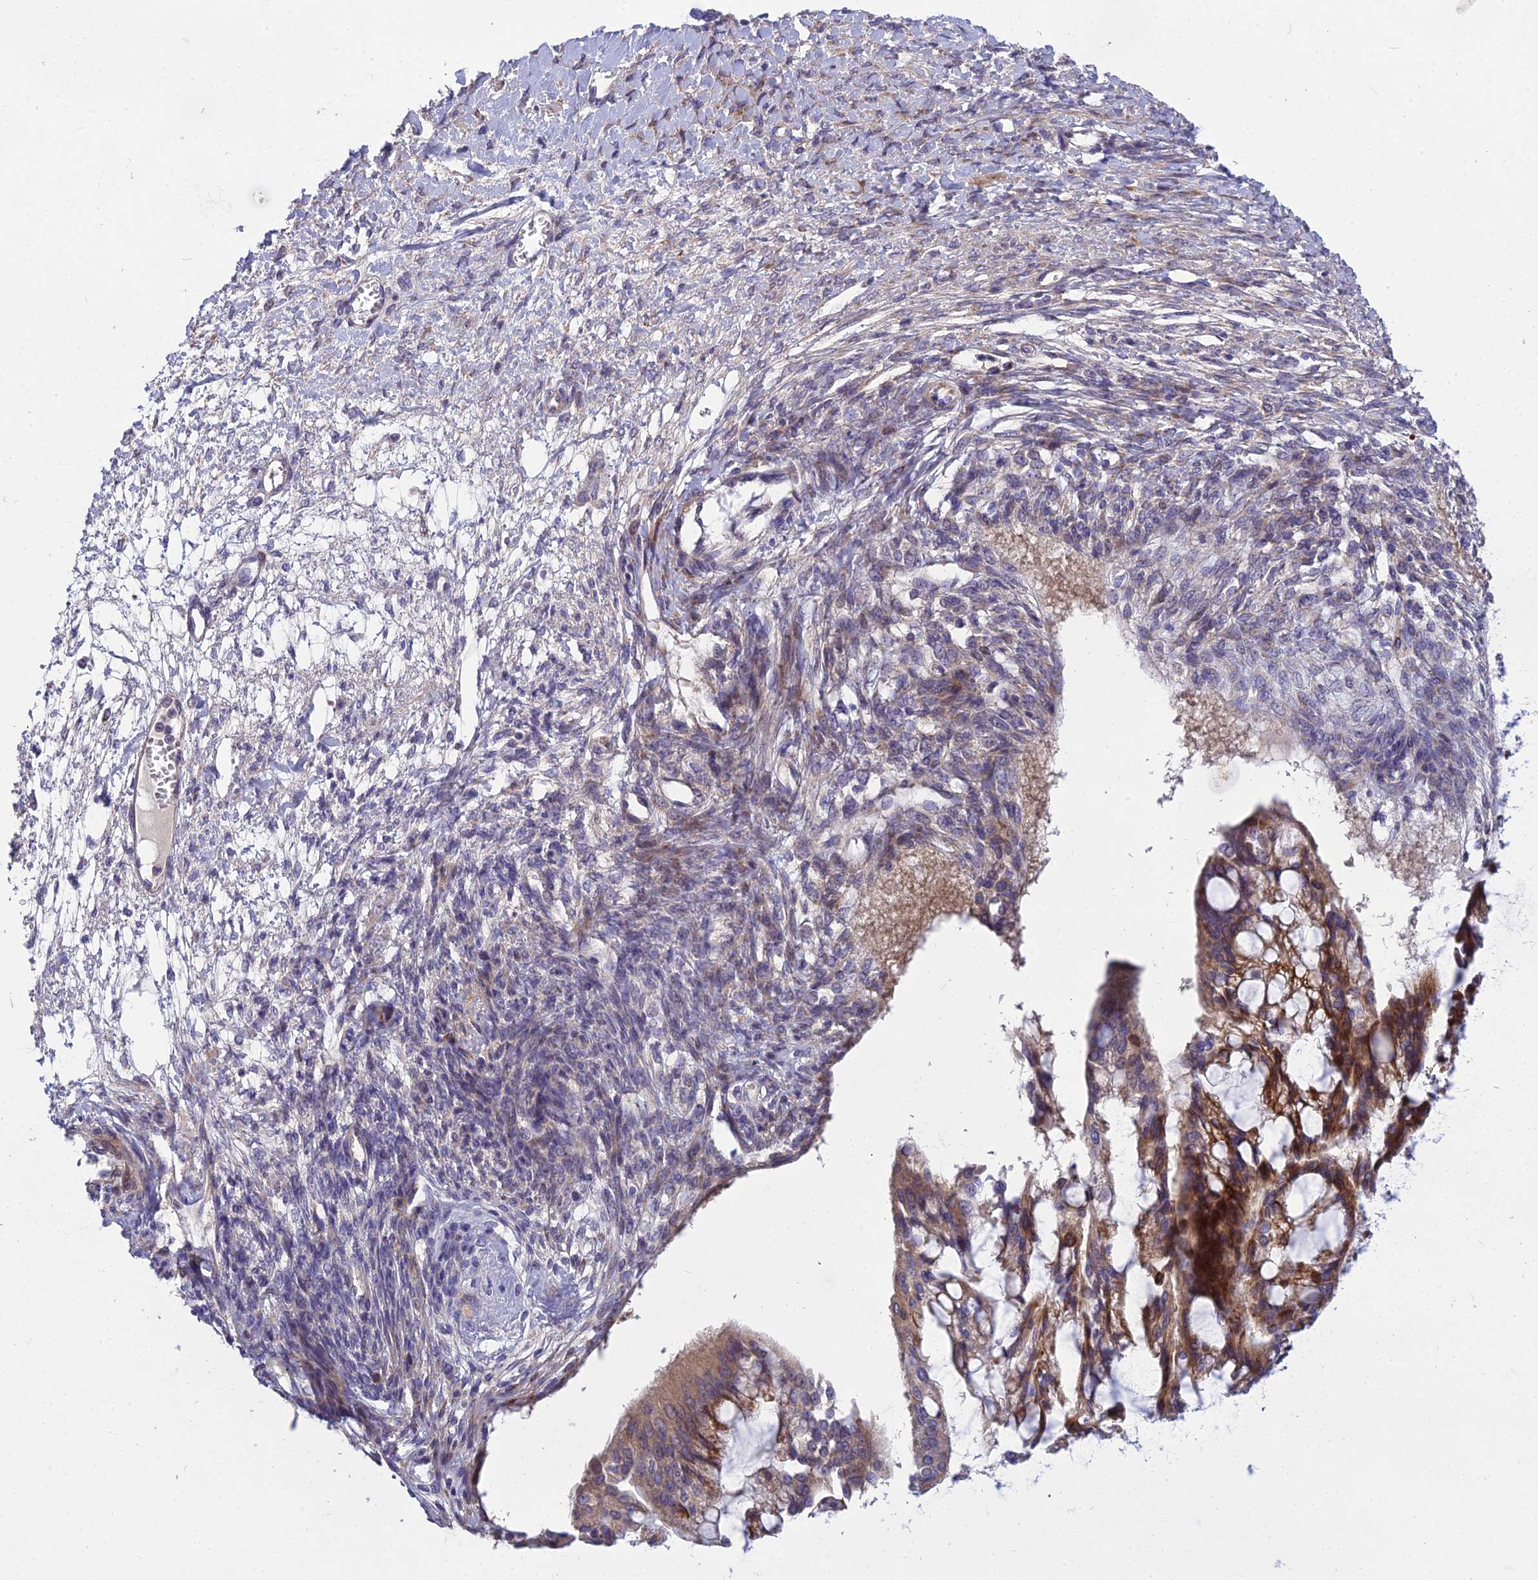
{"staining": {"intensity": "moderate", "quantity": ">75%", "location": "cytoplasmic/membranous"}, "tissue": "ovarian cancer", "cell_type": "Tumor cells", "image_type": "cancer", "snomed": [{"axis": "morphology", "description": "Cystadenocarcinoma, mucinous, NOS"}, {"axis": "topography", "description": "Ovary"}], "caption": "About >75% of tumor cells in human mucinous cystadenocarcinoma (ovarian) exhibit moderate cytoplasmic/membranous protein staining as visualized by brown immunohistochemical staining.", "gene": "ADIPOR2", "patient": {"sex": "female", "age": 73}}